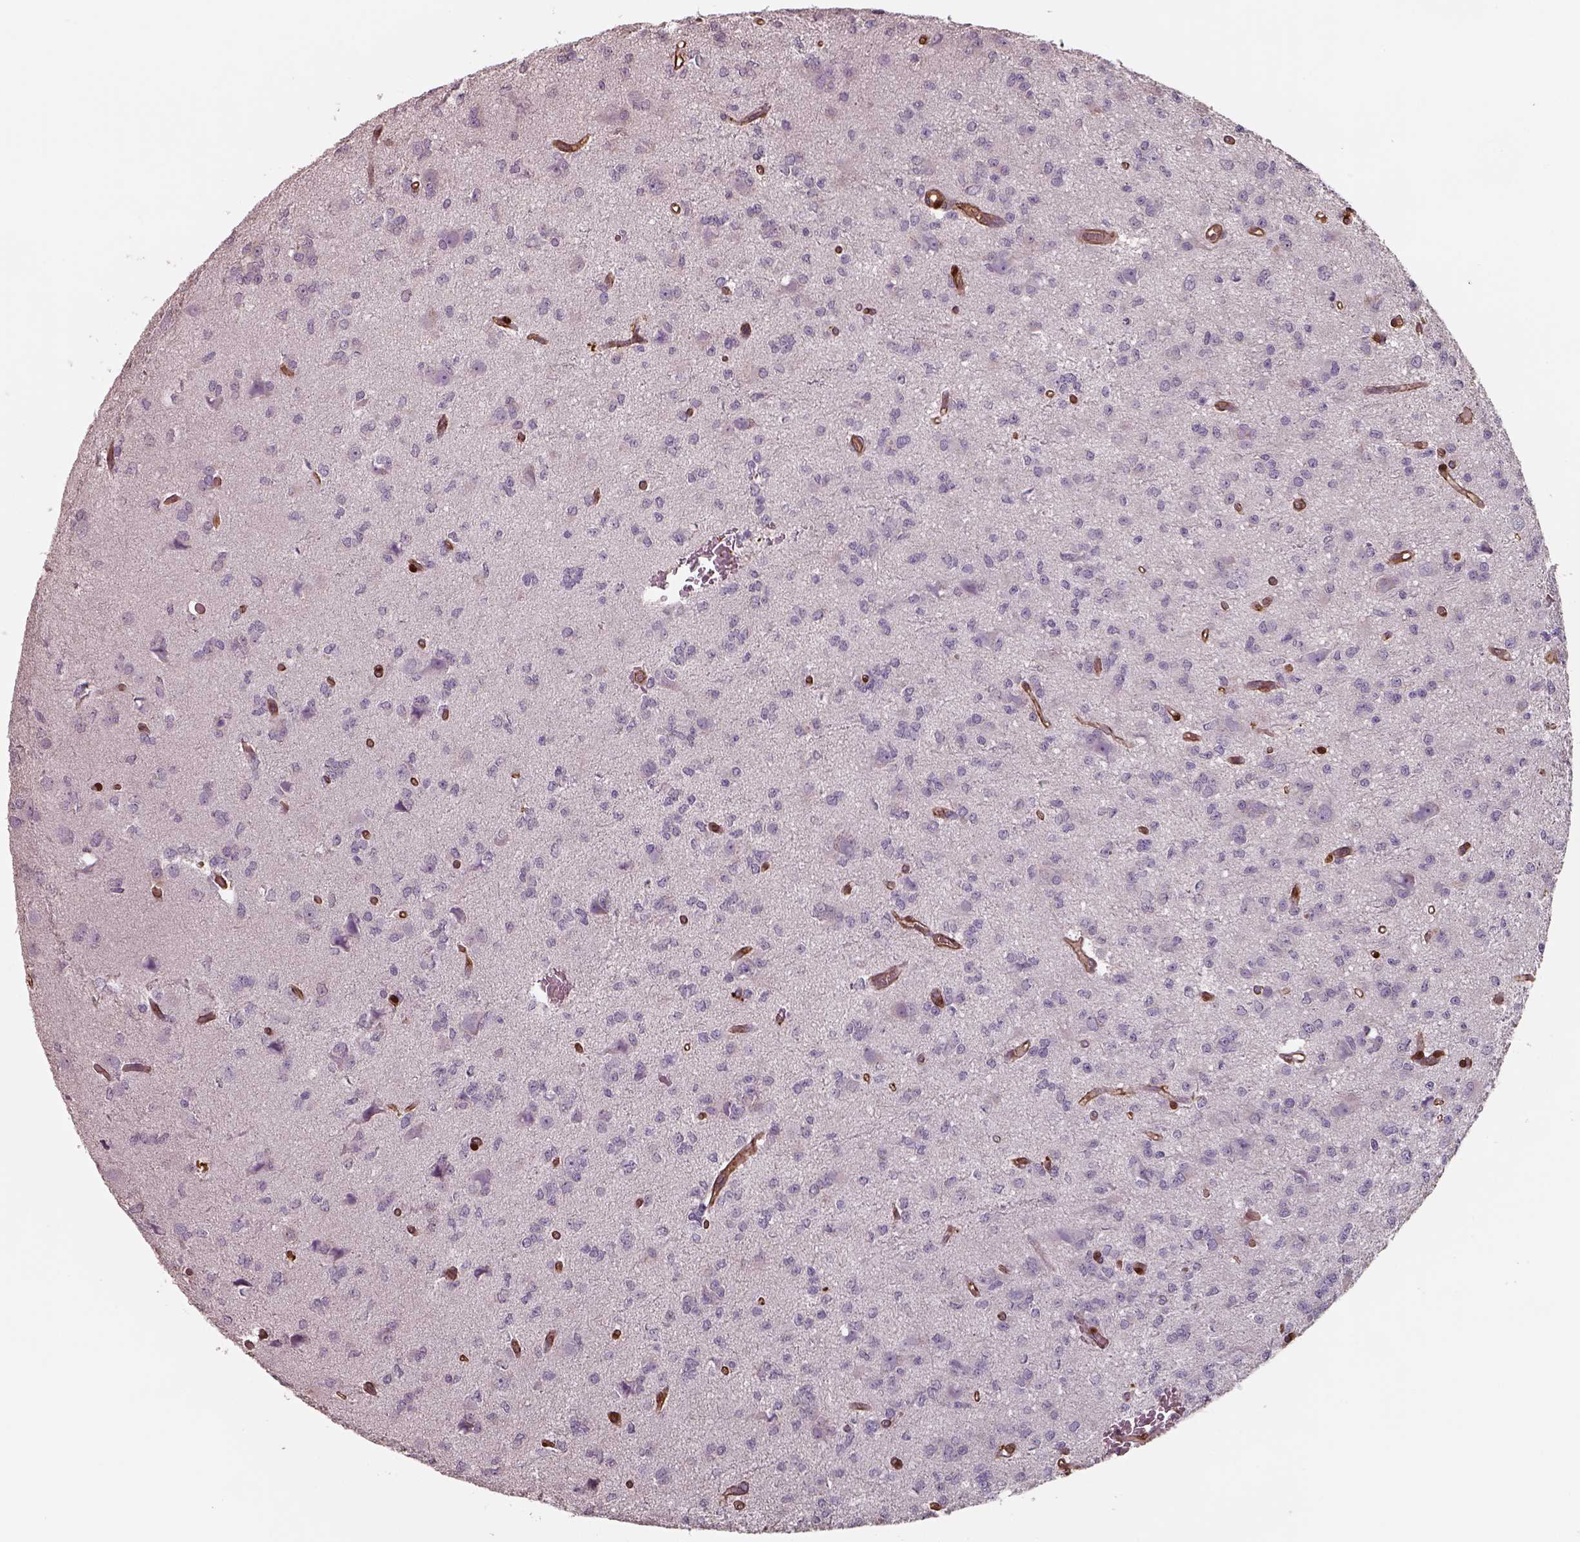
{"staining": {"intensity": "negative", "quantity": "none", "location": "none"}, "tissue": "glioma", "cell_type": "Tumor cells", "image_type": "cancer", "snomed": [{"axis": "morphology", "description": "Glioma, malignant, Low grade"}, {"axis": "topography", "description": "Brain"}], "caption": "An immunohistochemistry (IHC) image of glioma is shown. There is no staining in tumor cells of glioma.", "gene": "ISYNA1", "patient": {"sex": "male", "age": 27}}